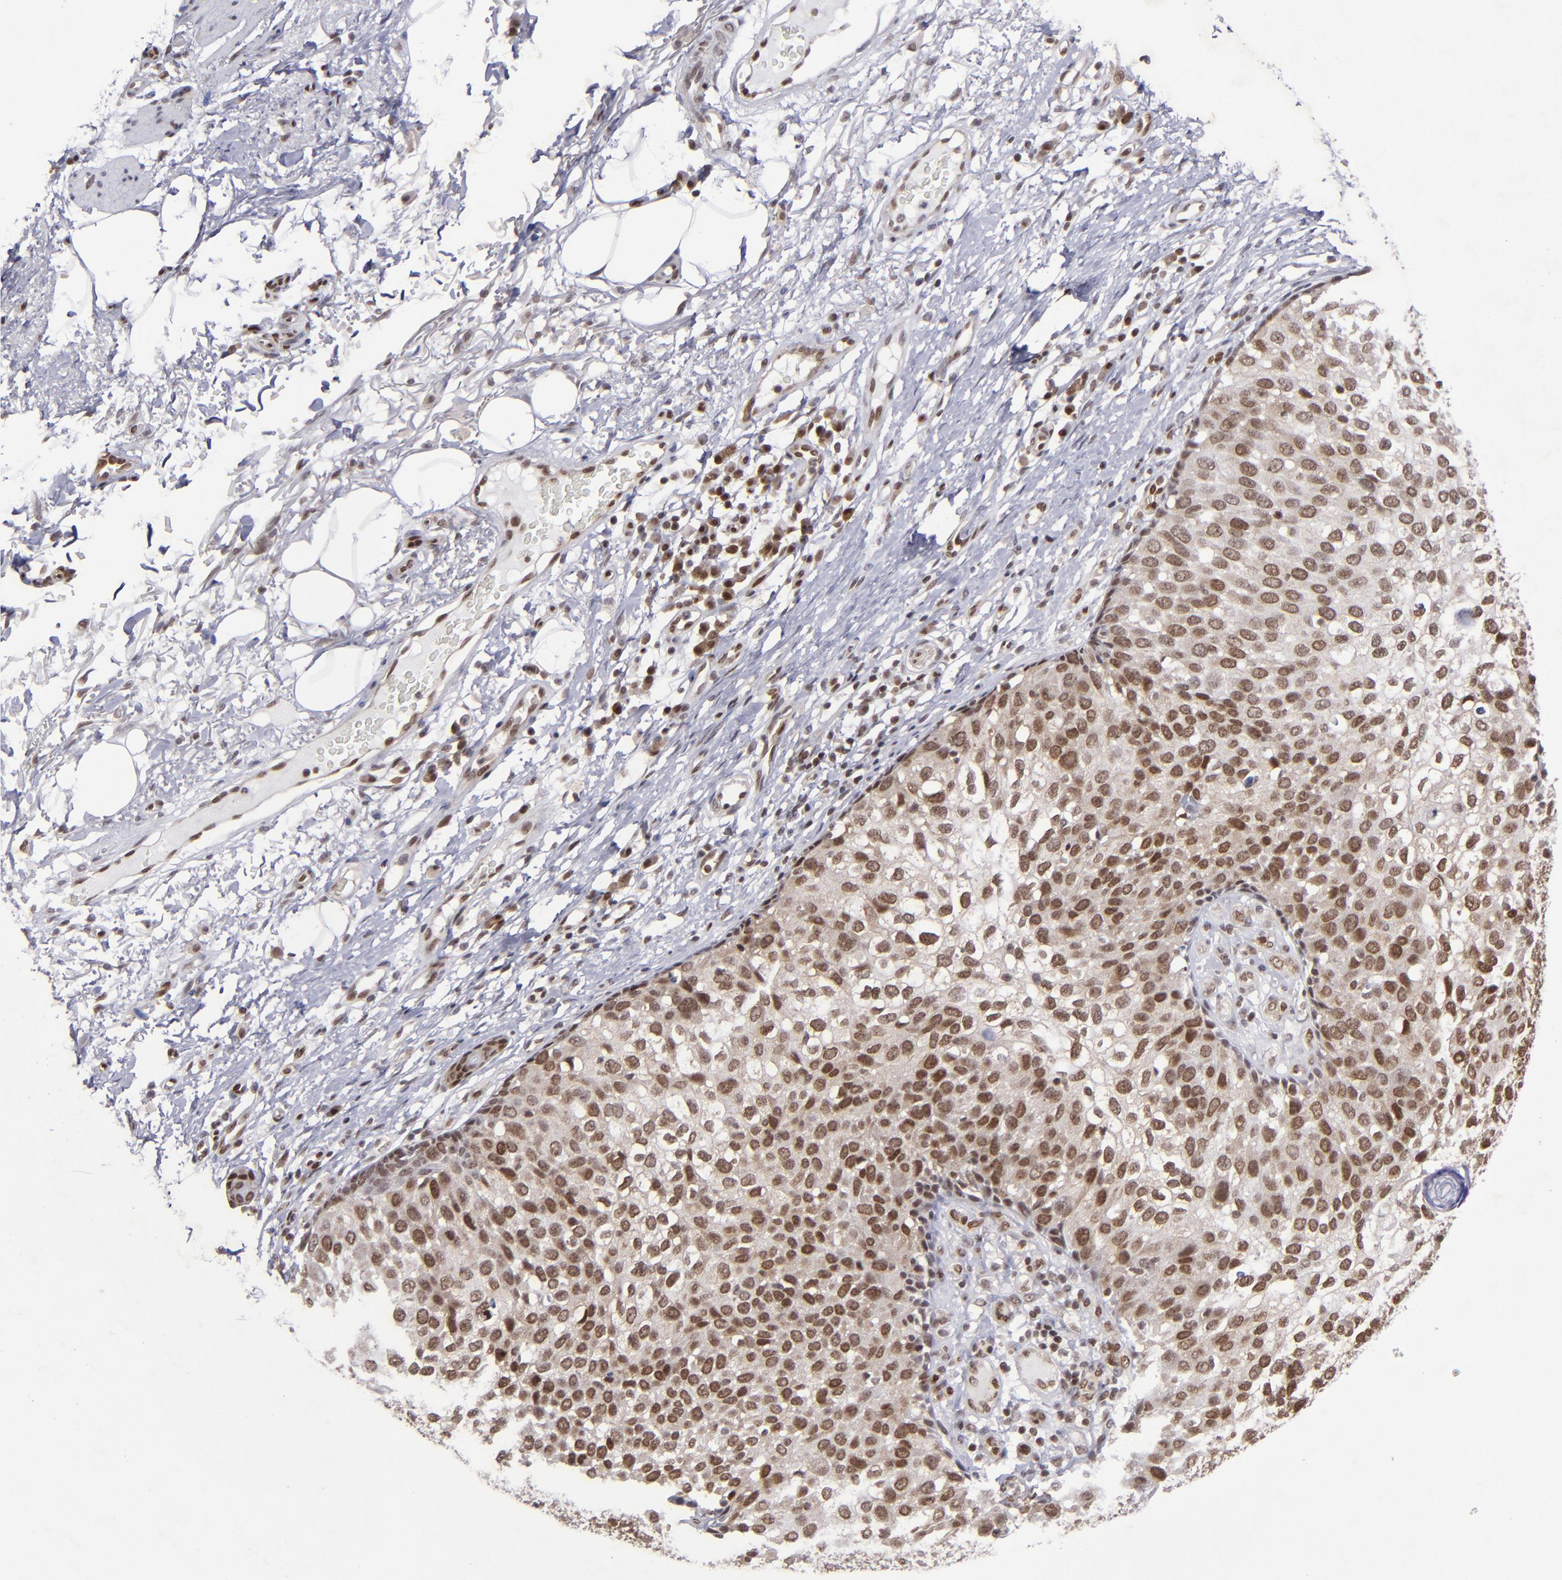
{"staining": {"intensity": "strong", "quantity": ">75%", "location": "cytoplasmic/membranous,nuclear"}, "tissue": "skin cancer", "cell_type": "Tumor cells", "image_type": "cancer", "snomed": [{"axis": "morphology", "description": "Squamous cell carcinoma, NOS"}, {"axis": "topography", "description": "Skin"}], "caption": "The immunohistochemical stain shows strong cytoplasmic/membranous and nuclear staining in tumor cells of squamous cell carcinoma (skin) tissue. (IHC, brightfield microscopy, high magnification).", "gene": "MGMT", "patient": {"sex": "male", "age": 87}}